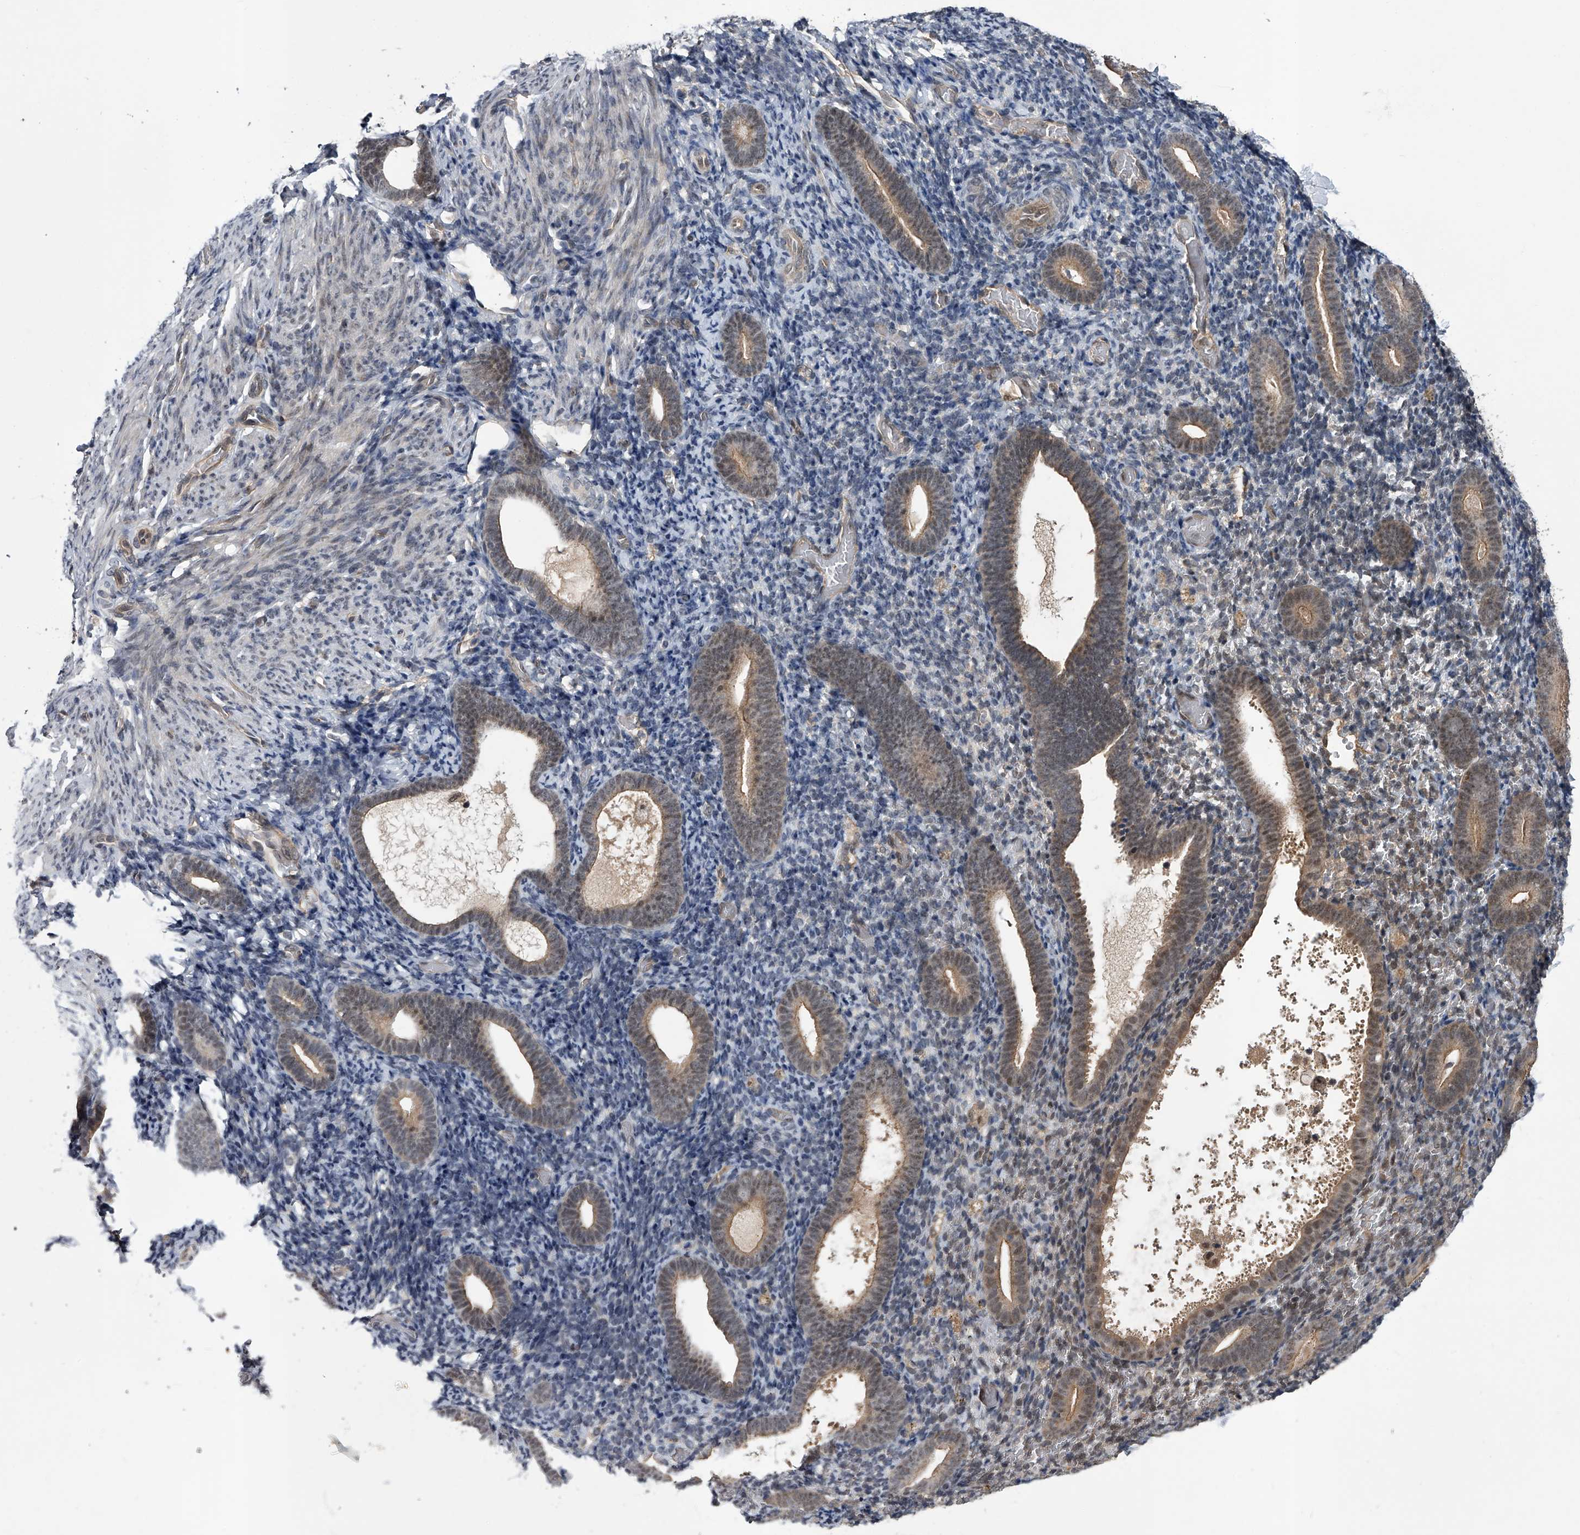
{"staining": {"intensity": "negative", "quantity": "none", "location": "none"}, "tissue": "endometrium", "cell_type": "Cells in endometrial stroma", "image_type": "normal", "snomed": [{"axis": "morphology", "description": "Normal tissue, NOS"}, {"axis": "topography", "description": "Endometrium"}], "caption": "The image exhibits no significant positivity in cells in endometrial stroma of endometrium. Nuclei are stained in blue.", "gene": "SLC12A8", "patient": {"sex": "female", "age": 51}}